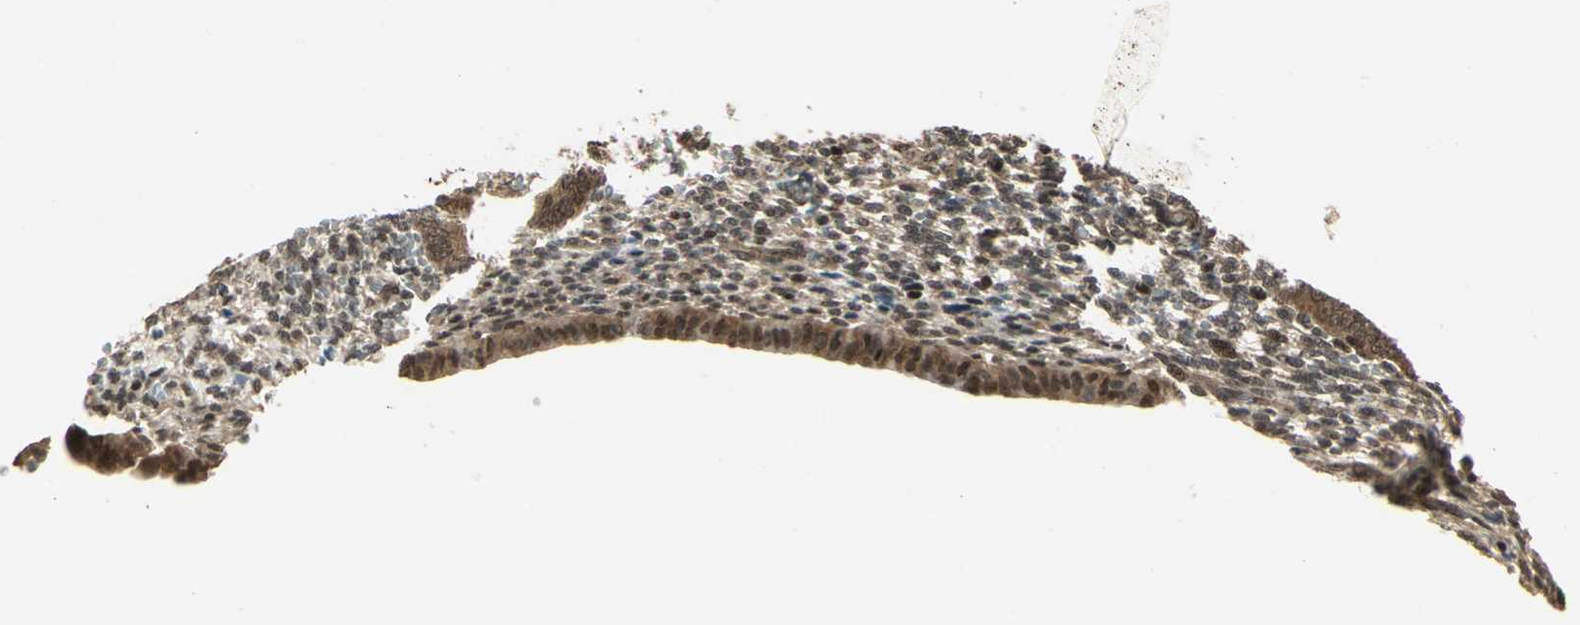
{"staining": {"intensity": "weak", "quantity": ">75%", "location": "cytoplasmic/membranous,nuclear"}, "tissue": "endometrium", "cell_type": "Cells in endometrial stroma", "image_type": "normal", "snomed": [{"axis": "morphology", "description": "Normal tissue, NOS"}, {"axis": "topography", "description": "Endometrium"}], "caption": "Endometrium stained with immunohistochemistry reveals weak cytoplasmic/membranous,nuclear expression in approximately >75% of cells in endometrial stroma.", "gene": "PSMC3", "patient": {"sex": "female", "age": 57}}